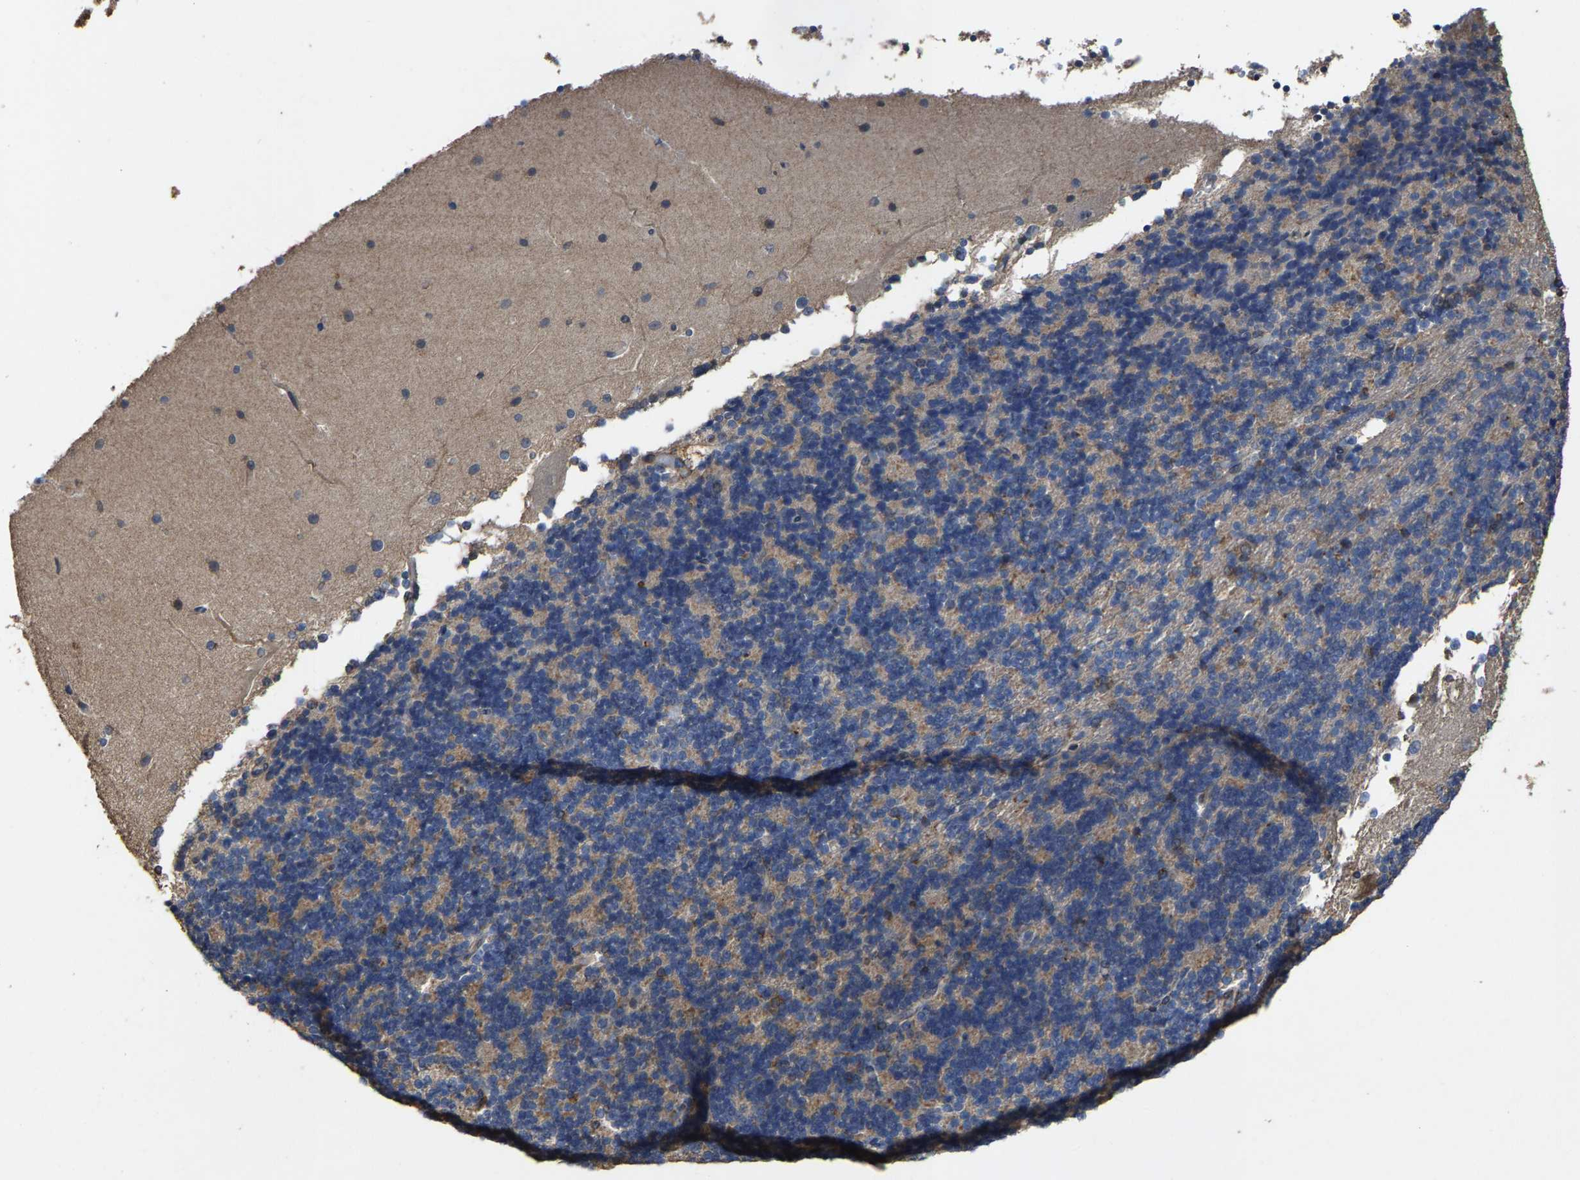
{"staining": {"intensity": "negative", "quantity": "none", "location": "none"}, "tissue": "cerebellum", "cell_type": "Cells in granular layer", "image_type": "normal", "snomed": [{"axis": "morphology", "description": "Normal tissue, NOS"}, {"axis": "topography", "description": "Cerebellum"}], "caption": "Immunohistochemistry (IHC) of unremarkable cerebellum displays no positivity in cells in granular layer. (DAB (3,3'-diaminobenzidine) immunohistochemistry with hematoxylin counter stain).", "gene": "FGD3", "patient": {"sex": "female", "age": 19}}